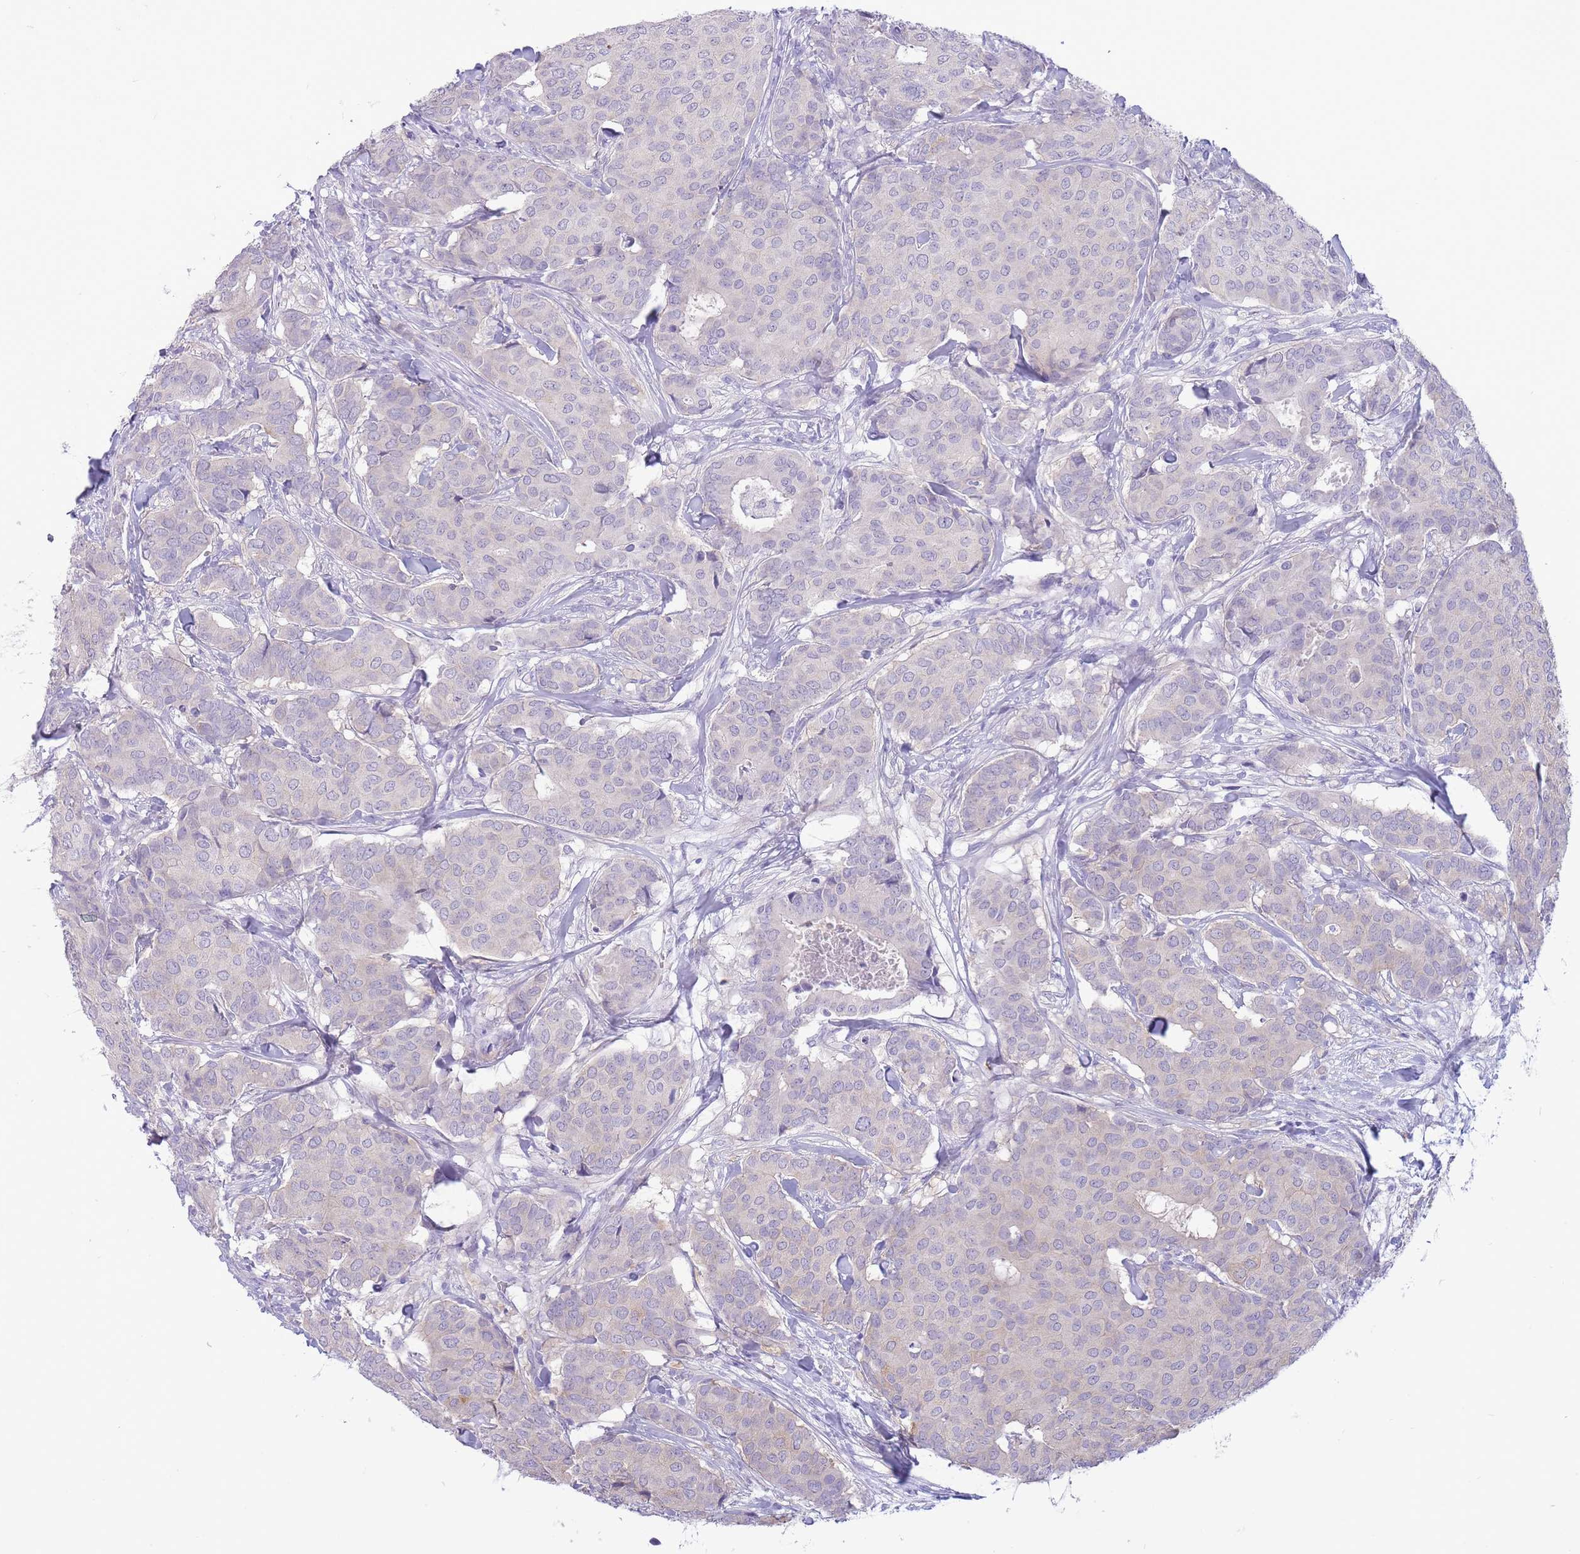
{"staining": {"intensity": "negative", "quantity": "none", "location": "none"}, "tissue": "breast cancer", "cell_type": "Tumor cells", "image_type": "cancer", "snomed": [{"axis": "morphology", "description": "Duct carcinoma"}, {"axis": "topography", "description": "Breast"}], "caption": "This is a photomicrograph of immunohistochemistry staining of breast cancer, which shows no expression in tumor cells.", "gene": "ASAP3", "patient": {"sex": "female", "age": 75}}